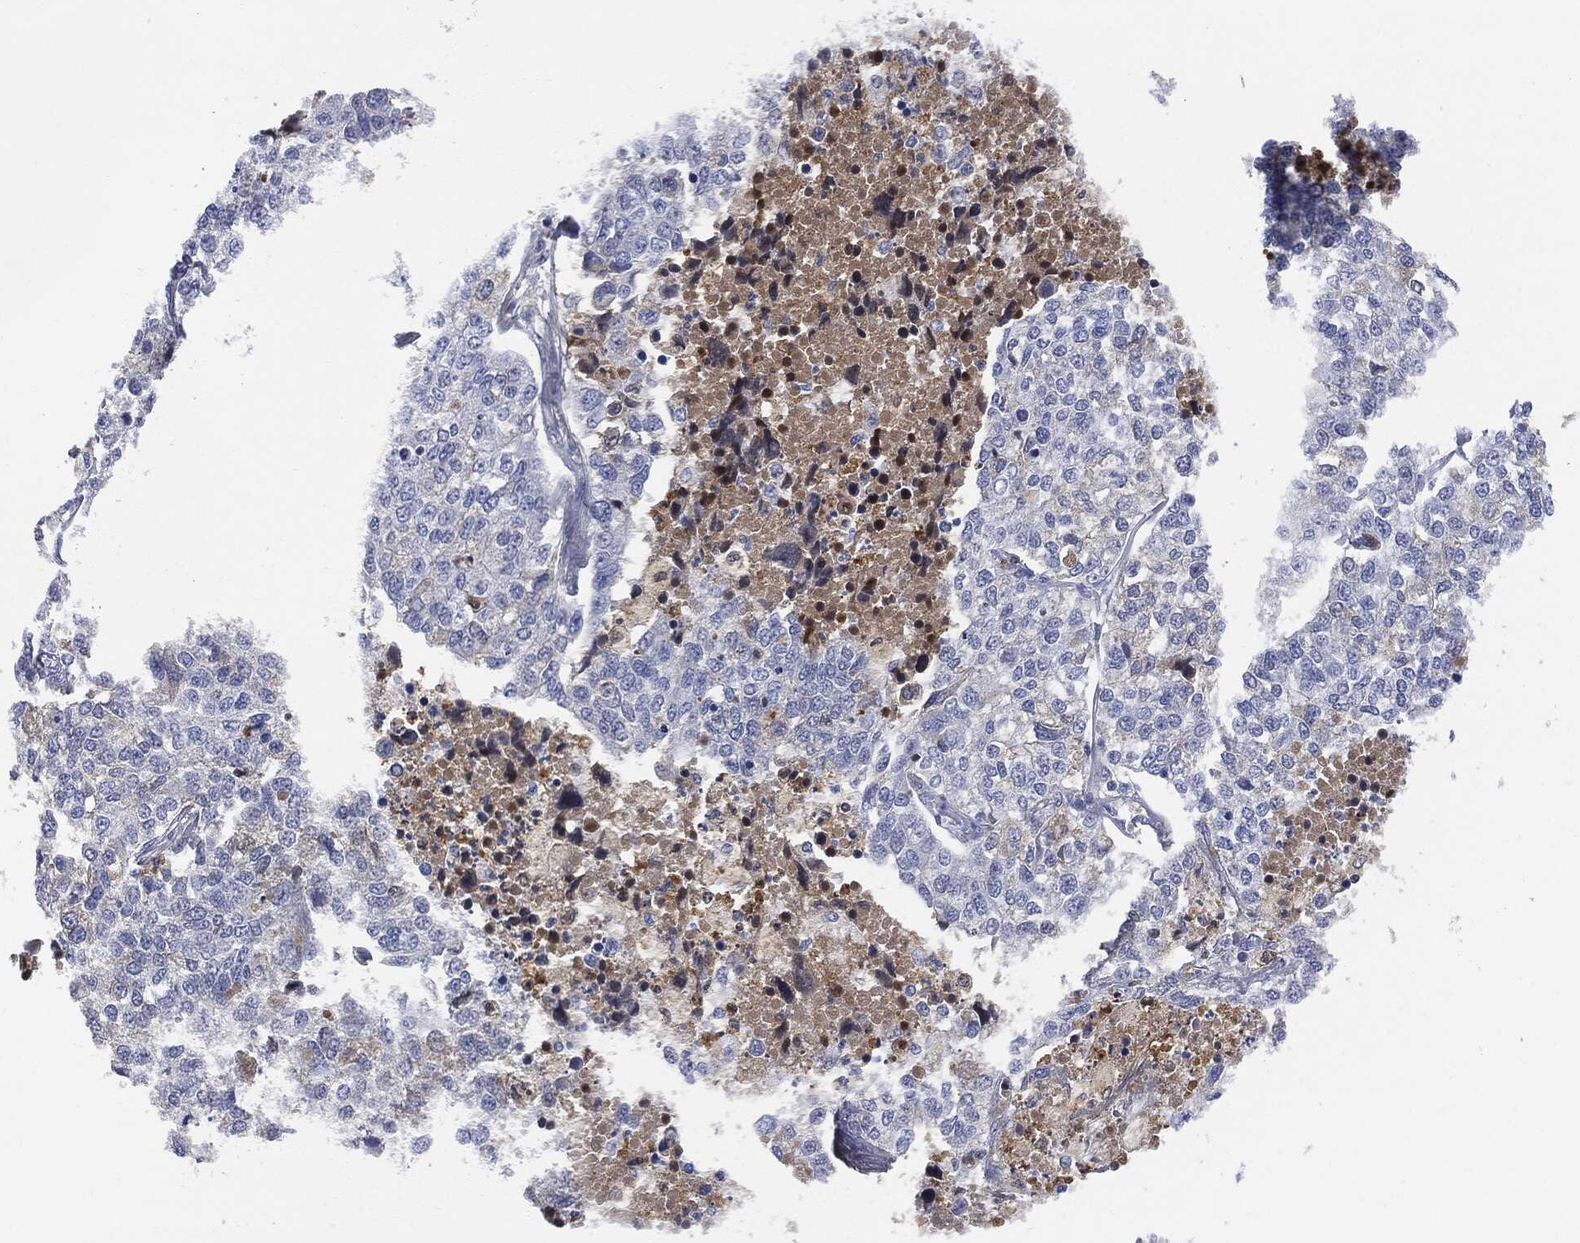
{"staining": {"intensity": "negative", "quantity": "none", "location": "none"}, "tissue": "lung cancer", "cell_type": "Tumor cells", "image_type": "cancer", "snomed": [{"axis": "morphology", "description": "Adenocarcinoma, NOS"}, {"axis": "topography", "description": "Lung"}], "caption": "DAB (3,3'-diaminobenzidine) immunohistochemical staining of lung cancer (adenocarcinoma) displays no significant positivity in tumor cells.", "gene": "BTK", "patient": {"sex": "male", "age": 49}}